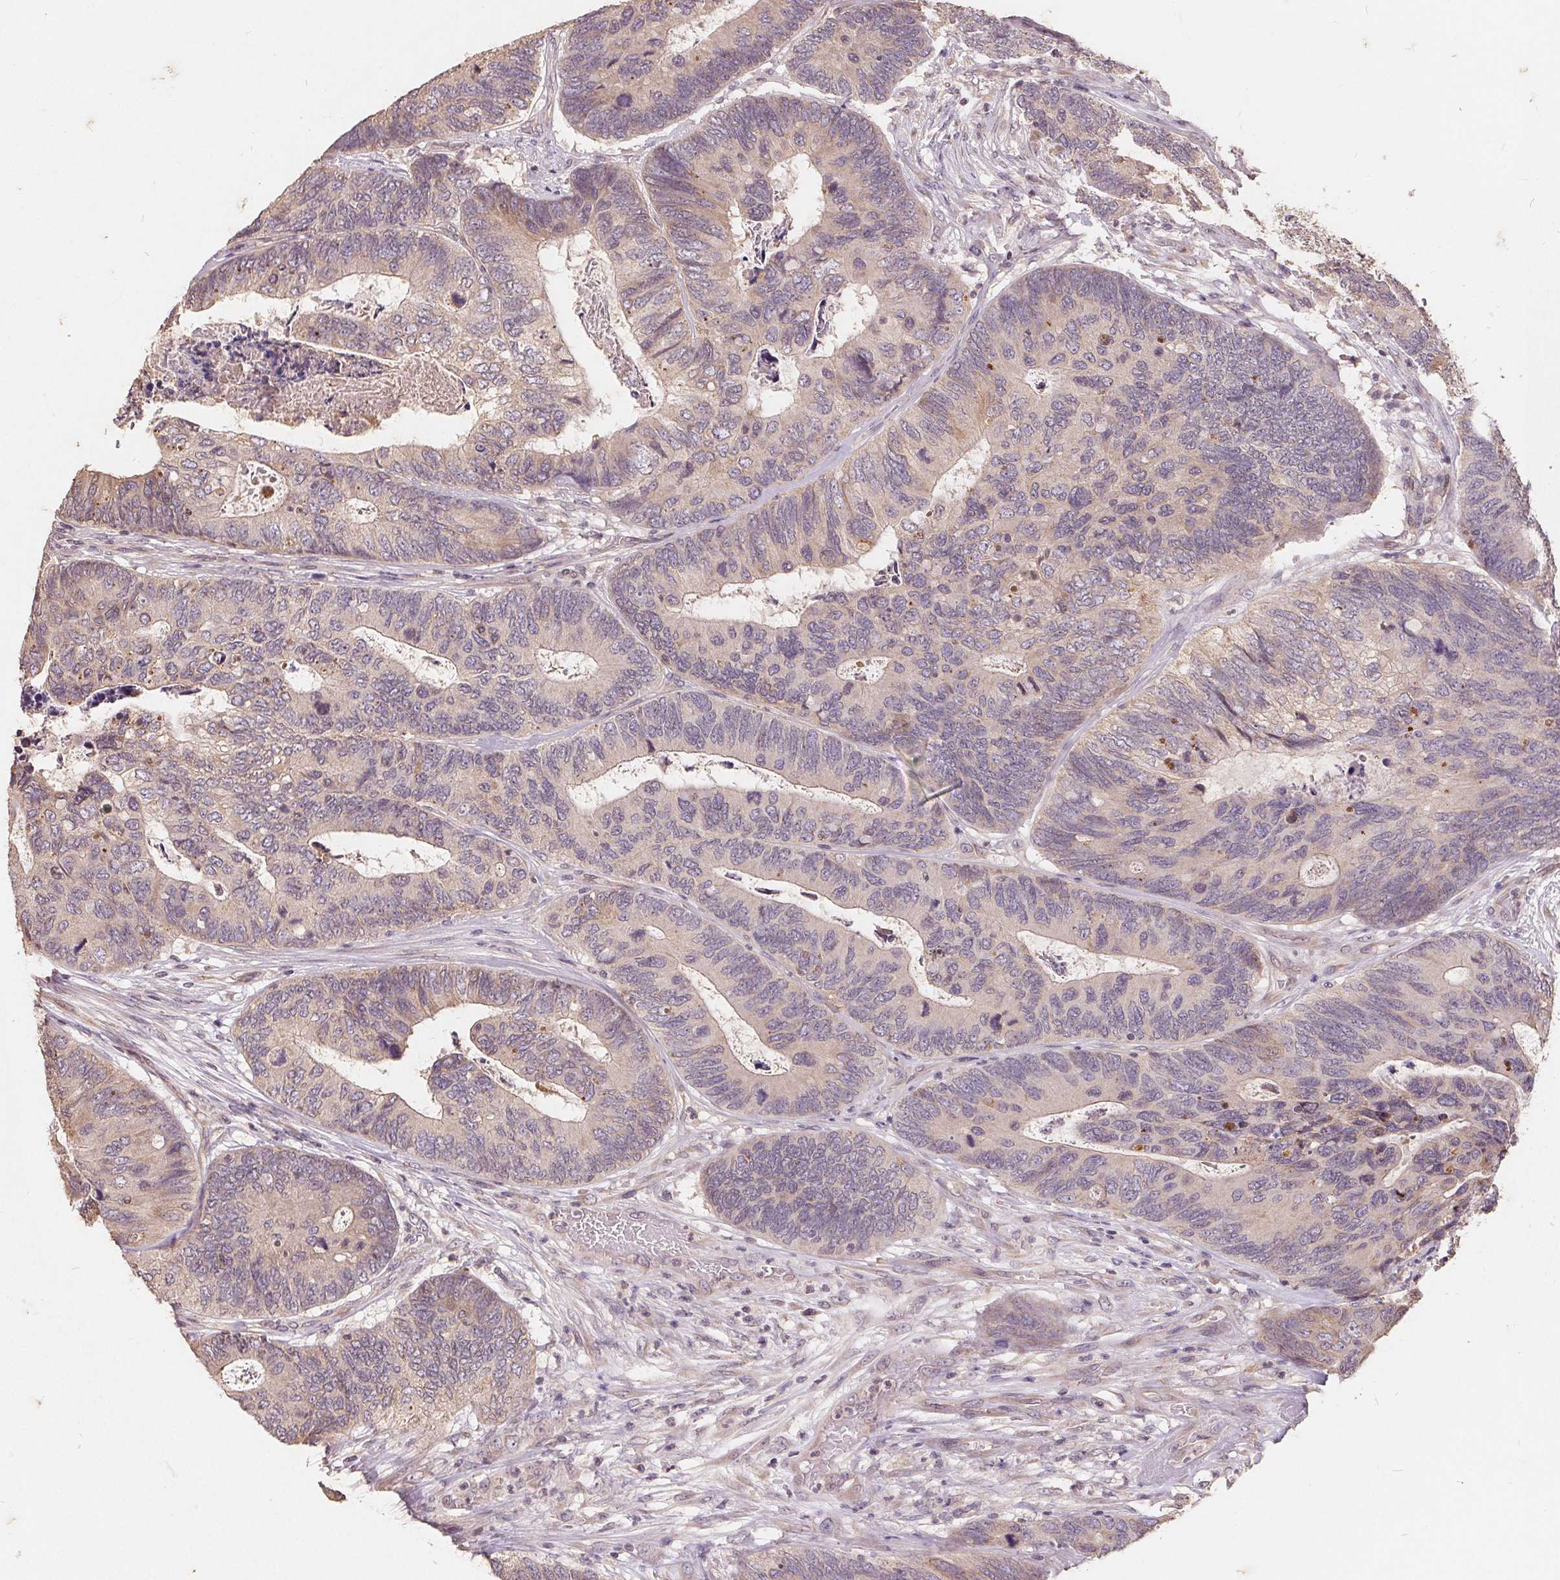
{"staining": {"intensity": "weak", "quantity": "<25%", "location": "cytoplasmic/membranous"}, "tissue": "colorectal cancer", "cell_type": "Tumor cells", "image_type": "cancer", "snomed": [{"axis": "morphology", "description": "Adenocarcinoma, NOS"}, {"axis": "topography", "description": "Colon"}], "caption": "Immunohistochemistry of human colorectal cancer exhibits no positivity in tumor cells.", "gene": "CDIPT", "patient": {"sex": "female", "age": 67}}